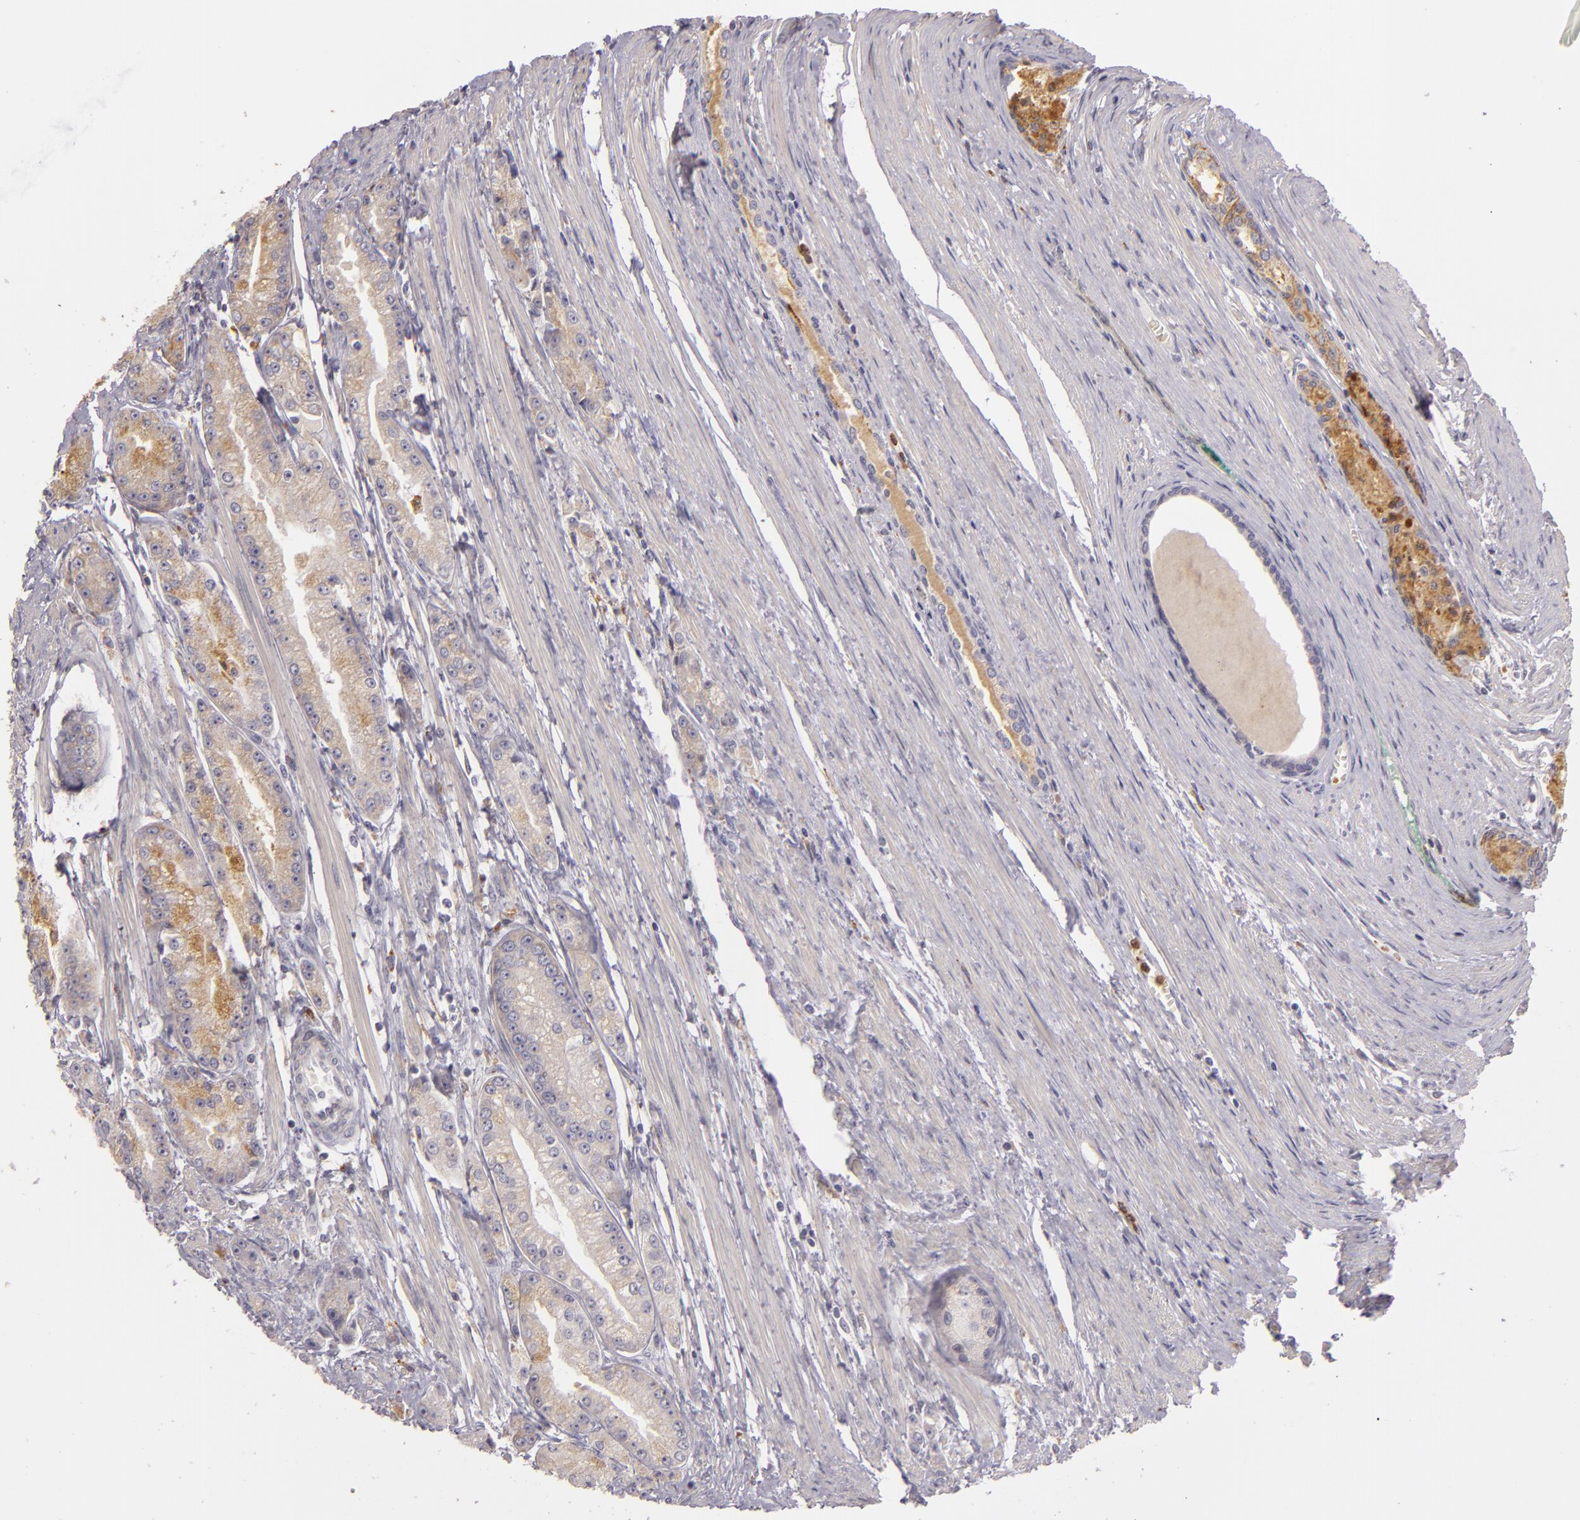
{"staining": {"intensity": "moderate", "quantity": "25%-75%", "location": "cytoplasmic/membranous"}, "tissue": "prostate cancer", "cell_type": "Tumor cells", "image_type": "cancer", "snomed": [{"axis": "morphology", "description": "Adenocarcinoma, Medium grade"}, {"axis": "topography", "description": "Prostate"}], "caption": "Tumor cells demonstrate medium levels of moderate cytoplasmic/membranous staining in about 25%-75% of cells in human prostate cancer.", "gene": "TLR8", "patient": {"sex": "male", "age": 72}}